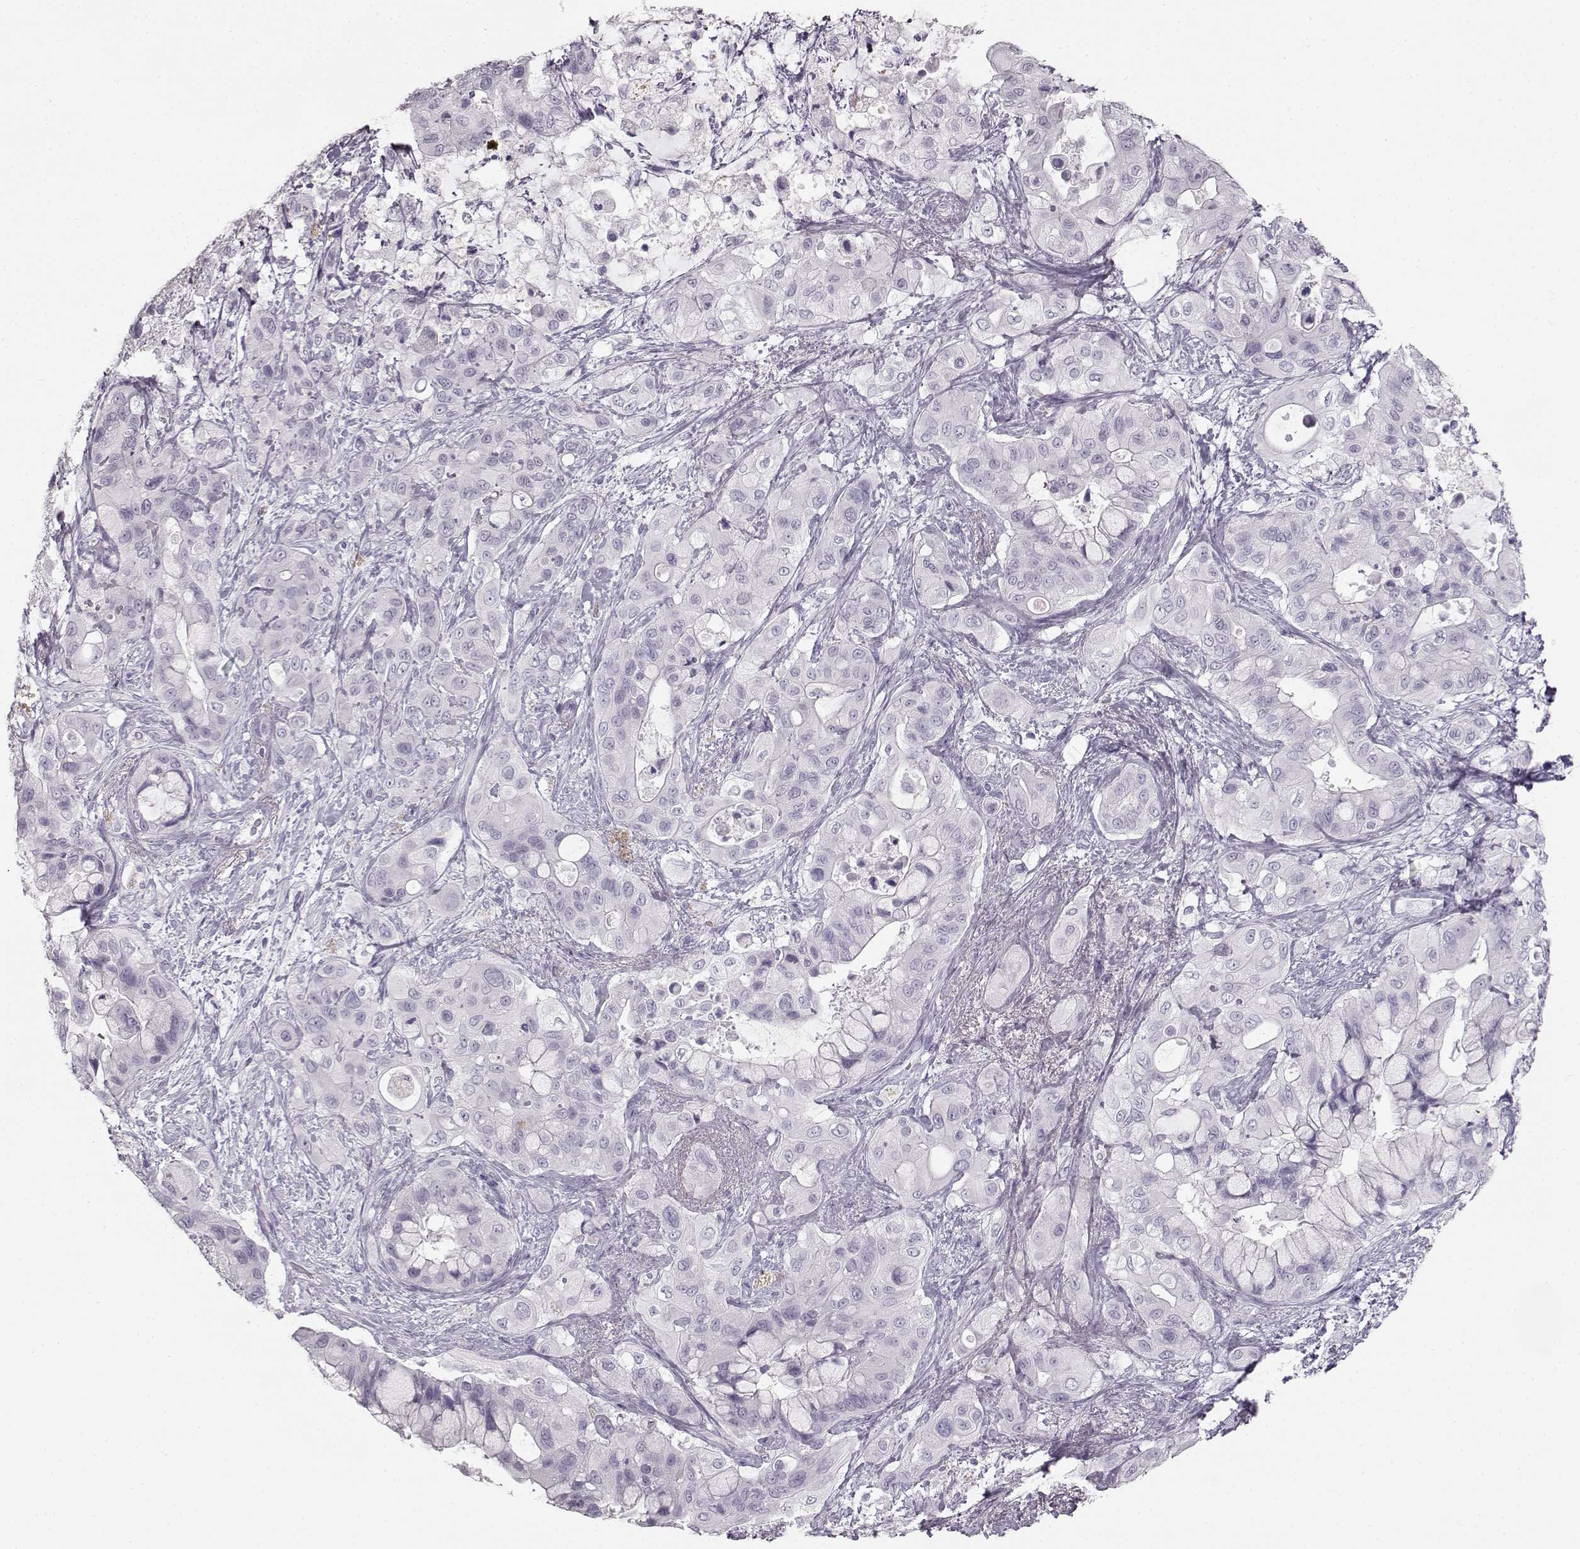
{"staining": {"intensity": "negative", "quantity": "none", "location": "none"}, "tissue": "pancreatic cancer", "cell_type": "Tumor cells", "image_type": "cancer", "snomed": [{"axis": "morphology", "description": "Adenocarcinoma, NOS"}, {"axis": "topography", "description": "Pancreas"}], "caption": "This is a photomicrograph of immunohistochemistry staining of pancreatic cancer, which shows no staining in tumor cells.", "gene": "BFSP2", "patient": {"sex": "male", "age": 71}}